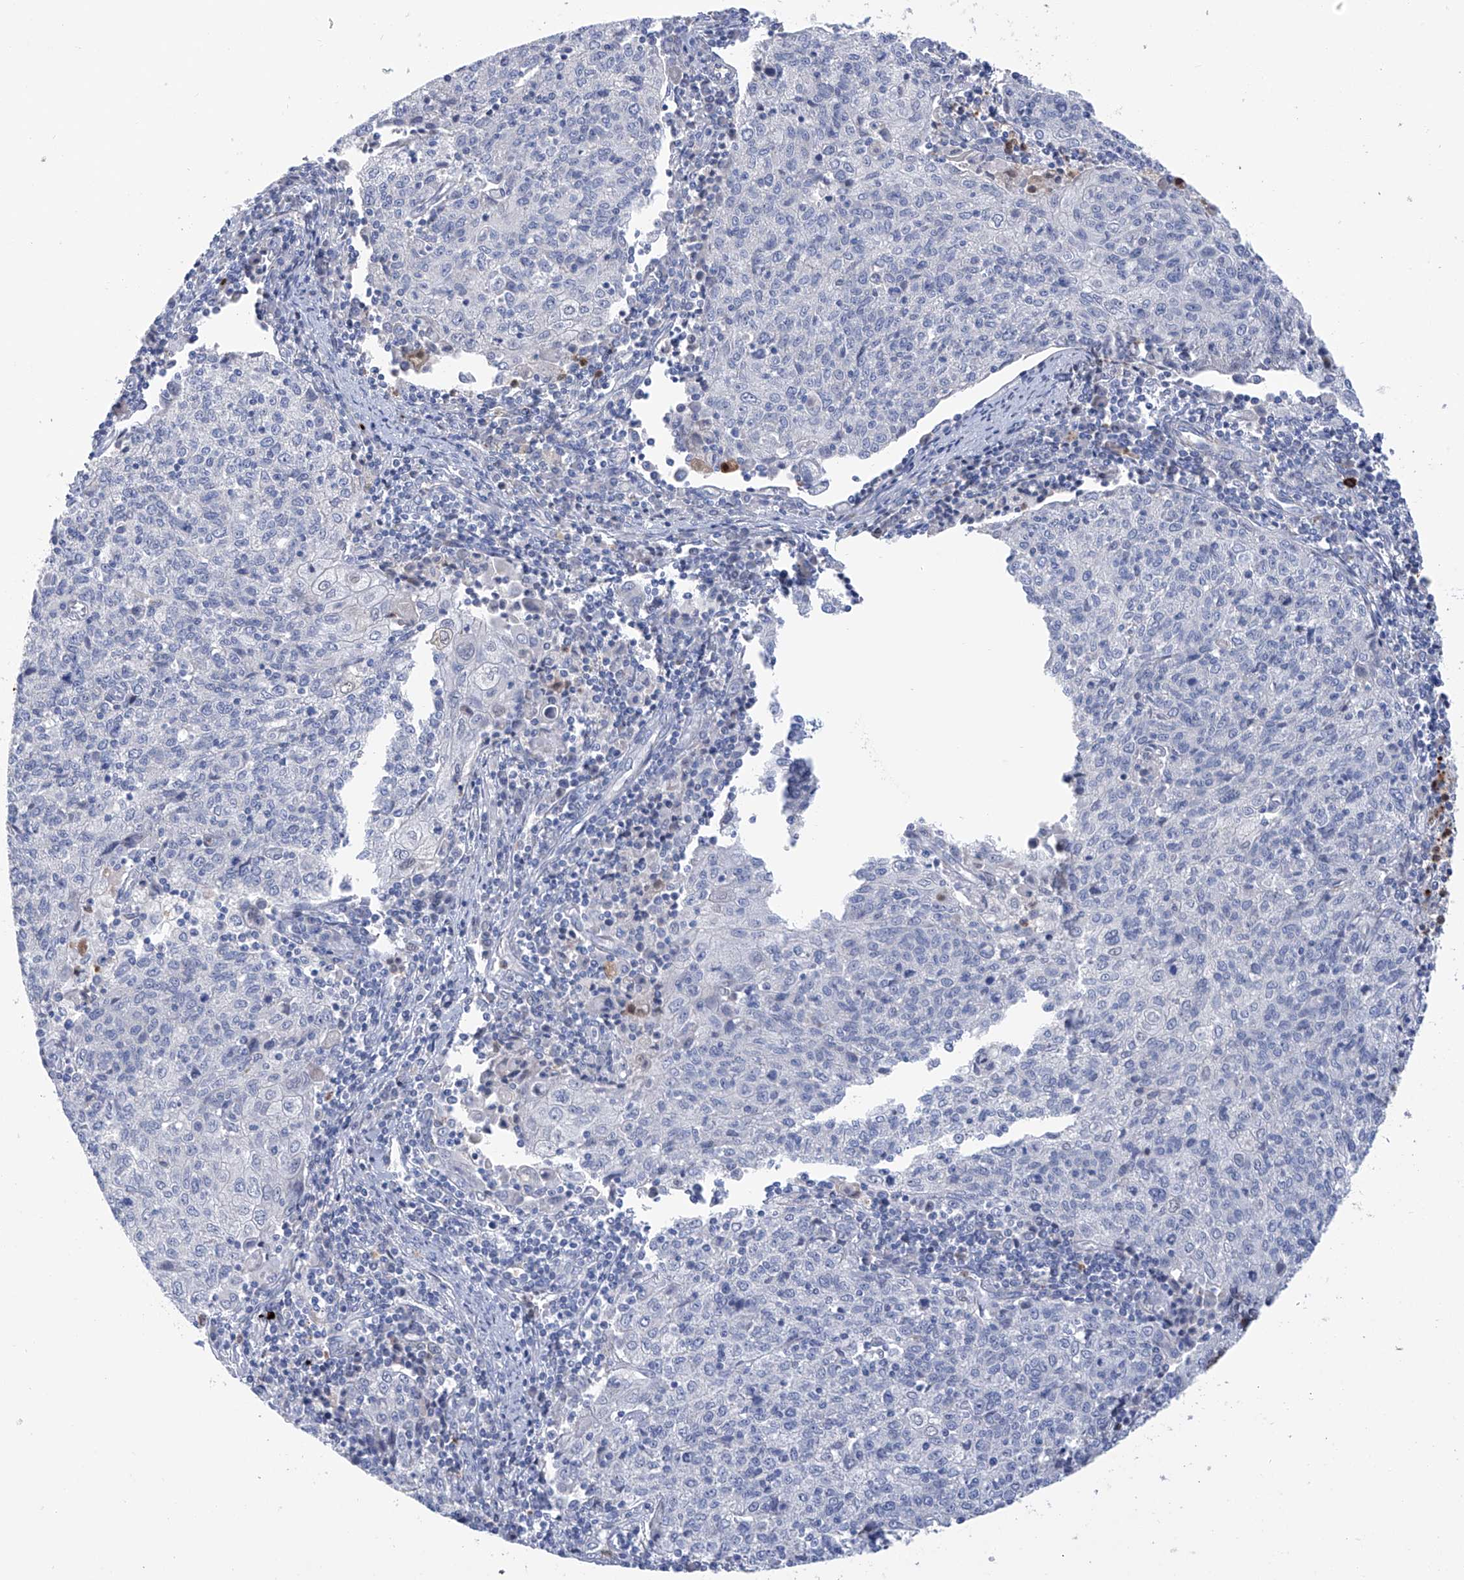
{"staining": {"intensity": "negative", "quantity": "none", "location": "none"}, "tissue": "cervical cancer", "cell_type": "Tumor cells", "image_type": "cancer", "snomed": [{"axis": "morphology", "description": "Squamous cell carcinoma, NOS"}, {"axis": "topography", "description": "Cervix"}], "caption": "This is an IHC image of human cervical cancer (squamous cell carcinoma). There is no positivity in tumor cells.", "gene": "PHF20", "patient": {"sex": "female", "age": 48}}